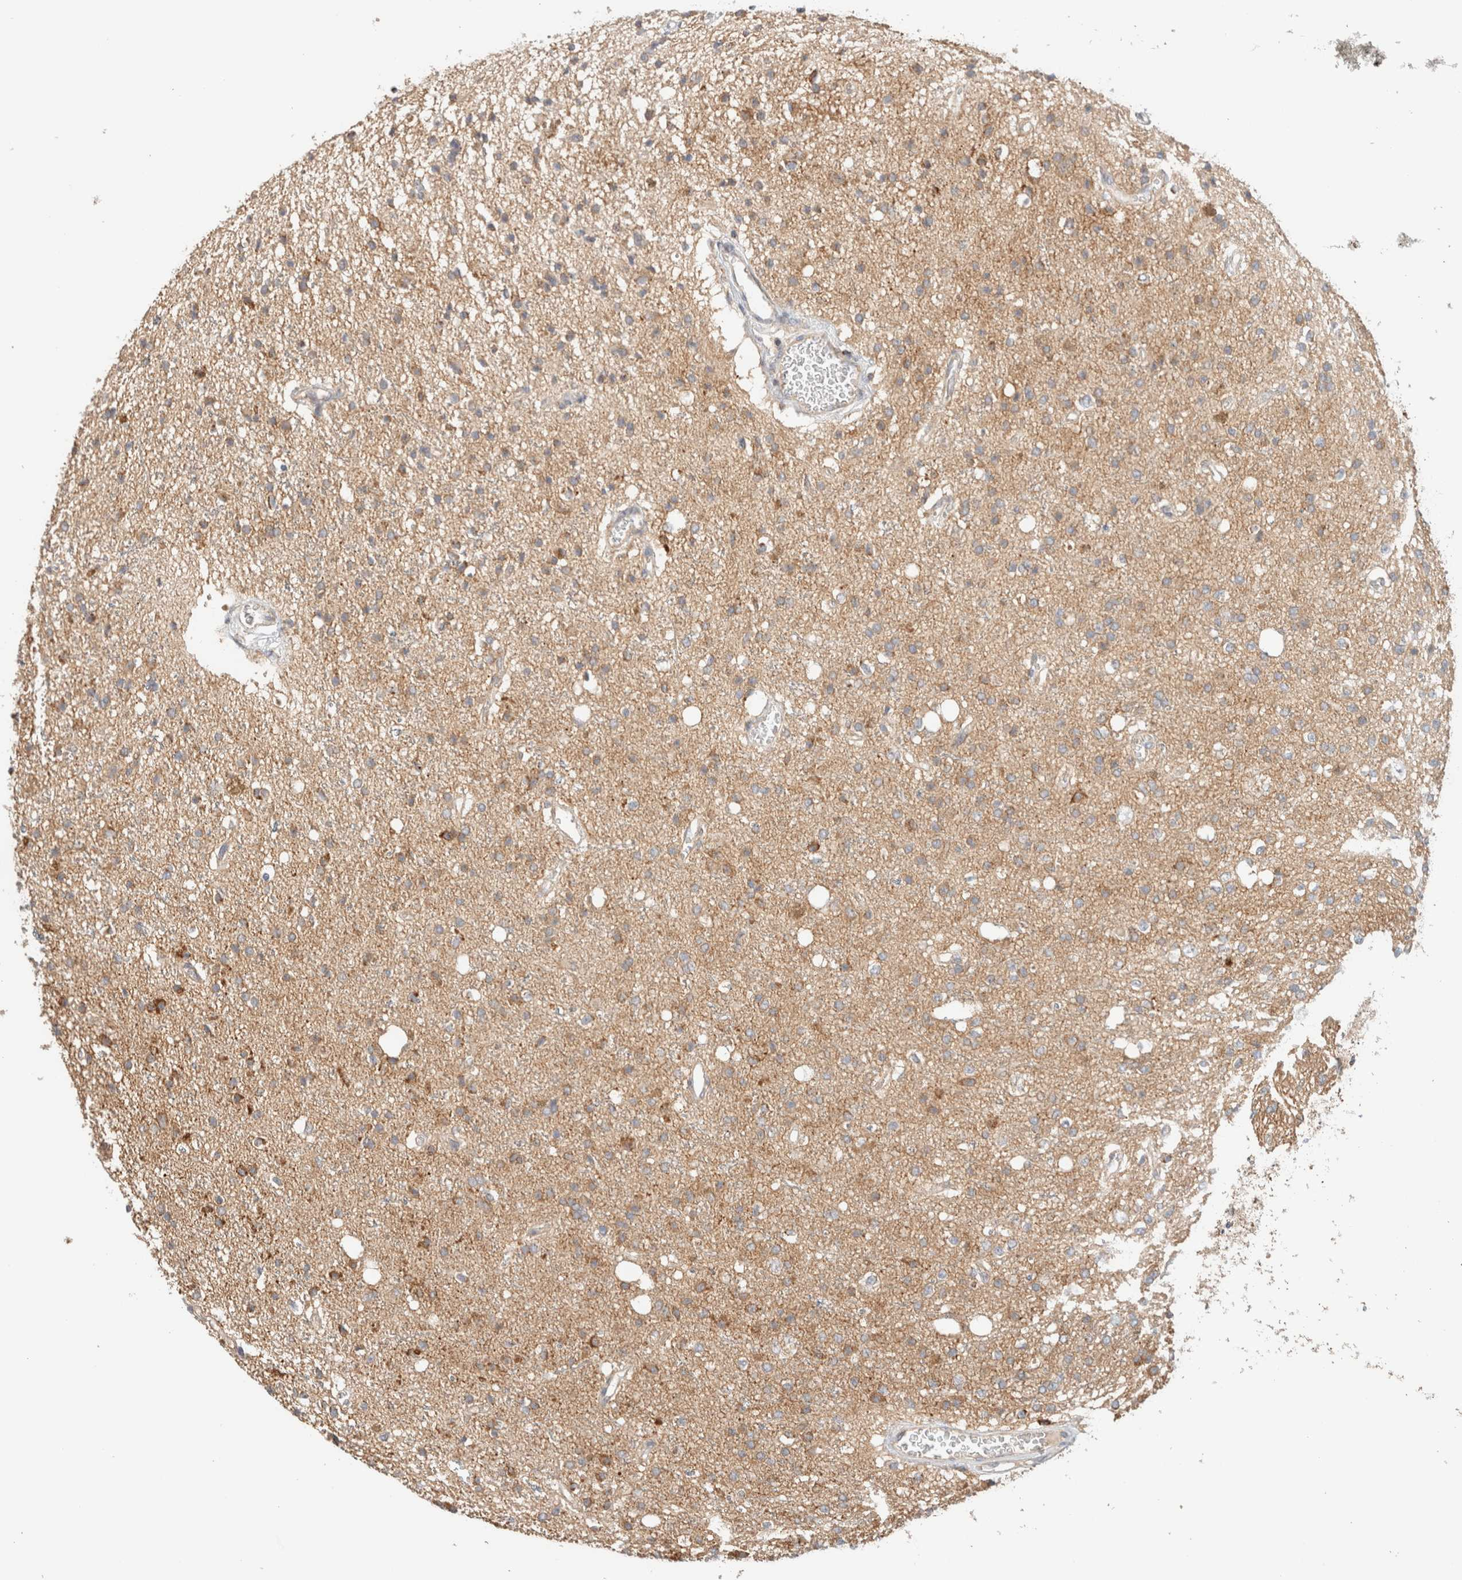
{"staining": {"intensity": "moderate", "quantity": "<25%", "location": "cytoplasmic/membranous"}, "tissue": "glioma", "cell_type": "Tumor cells", "image_type": "cancer", "snomed": [{"axis": "morphology", "description": "Glioma, malignant, High grade"}, {"axis": "topography", "description": "Brain"}], "caption": "High-grade glioma (malignant) stained with a protein marker displays moderate staining in tumor cells.", "gene": "MRM3", "patient": {"sex": "male", "age": 47}}